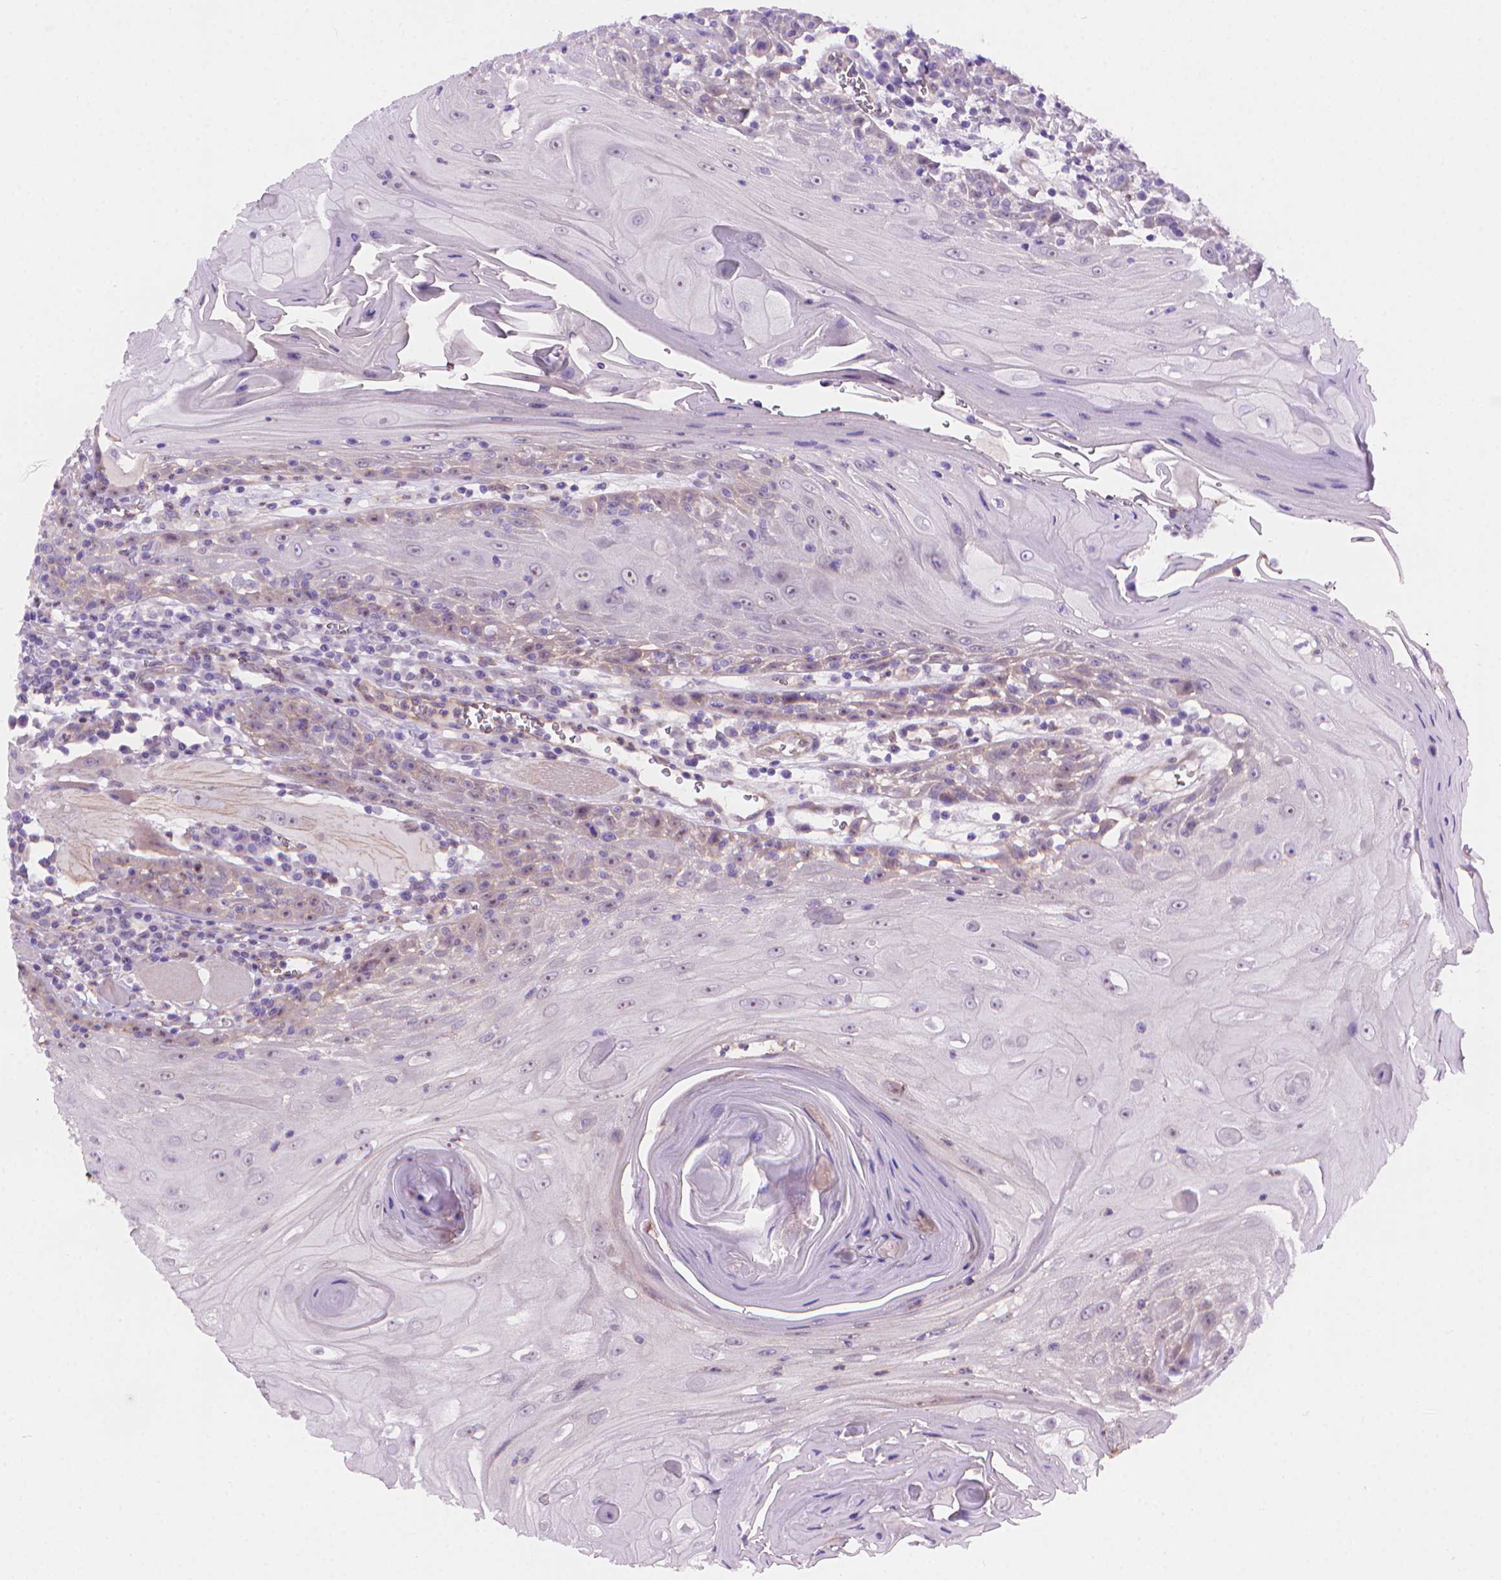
{"staining": {"intensity": "negative", "quantity": "none", "location": "none"}, "tissue": "head and neck cancer", "cell_type": "Tumor cells", "image_type": "cancer", "snomed": [{"axis": "morphology", "description": "Normal tissue, NOS"}, {"axis": "morphology", "description": "Squamous cell carcinoma, NOS"}, {"axis": "topography", "description": "Oral tissue"}, {"axis": "topography", "description": "Head-Neck"}], "caption": "This is a photomicrograph of immunohistochemistry (IHC) staining of head and neck squamous cell carcinoma, which shows no expression in tumor cells.", "gene": "AMMECR1", "patient": {"sex": "male", "age": 52}}